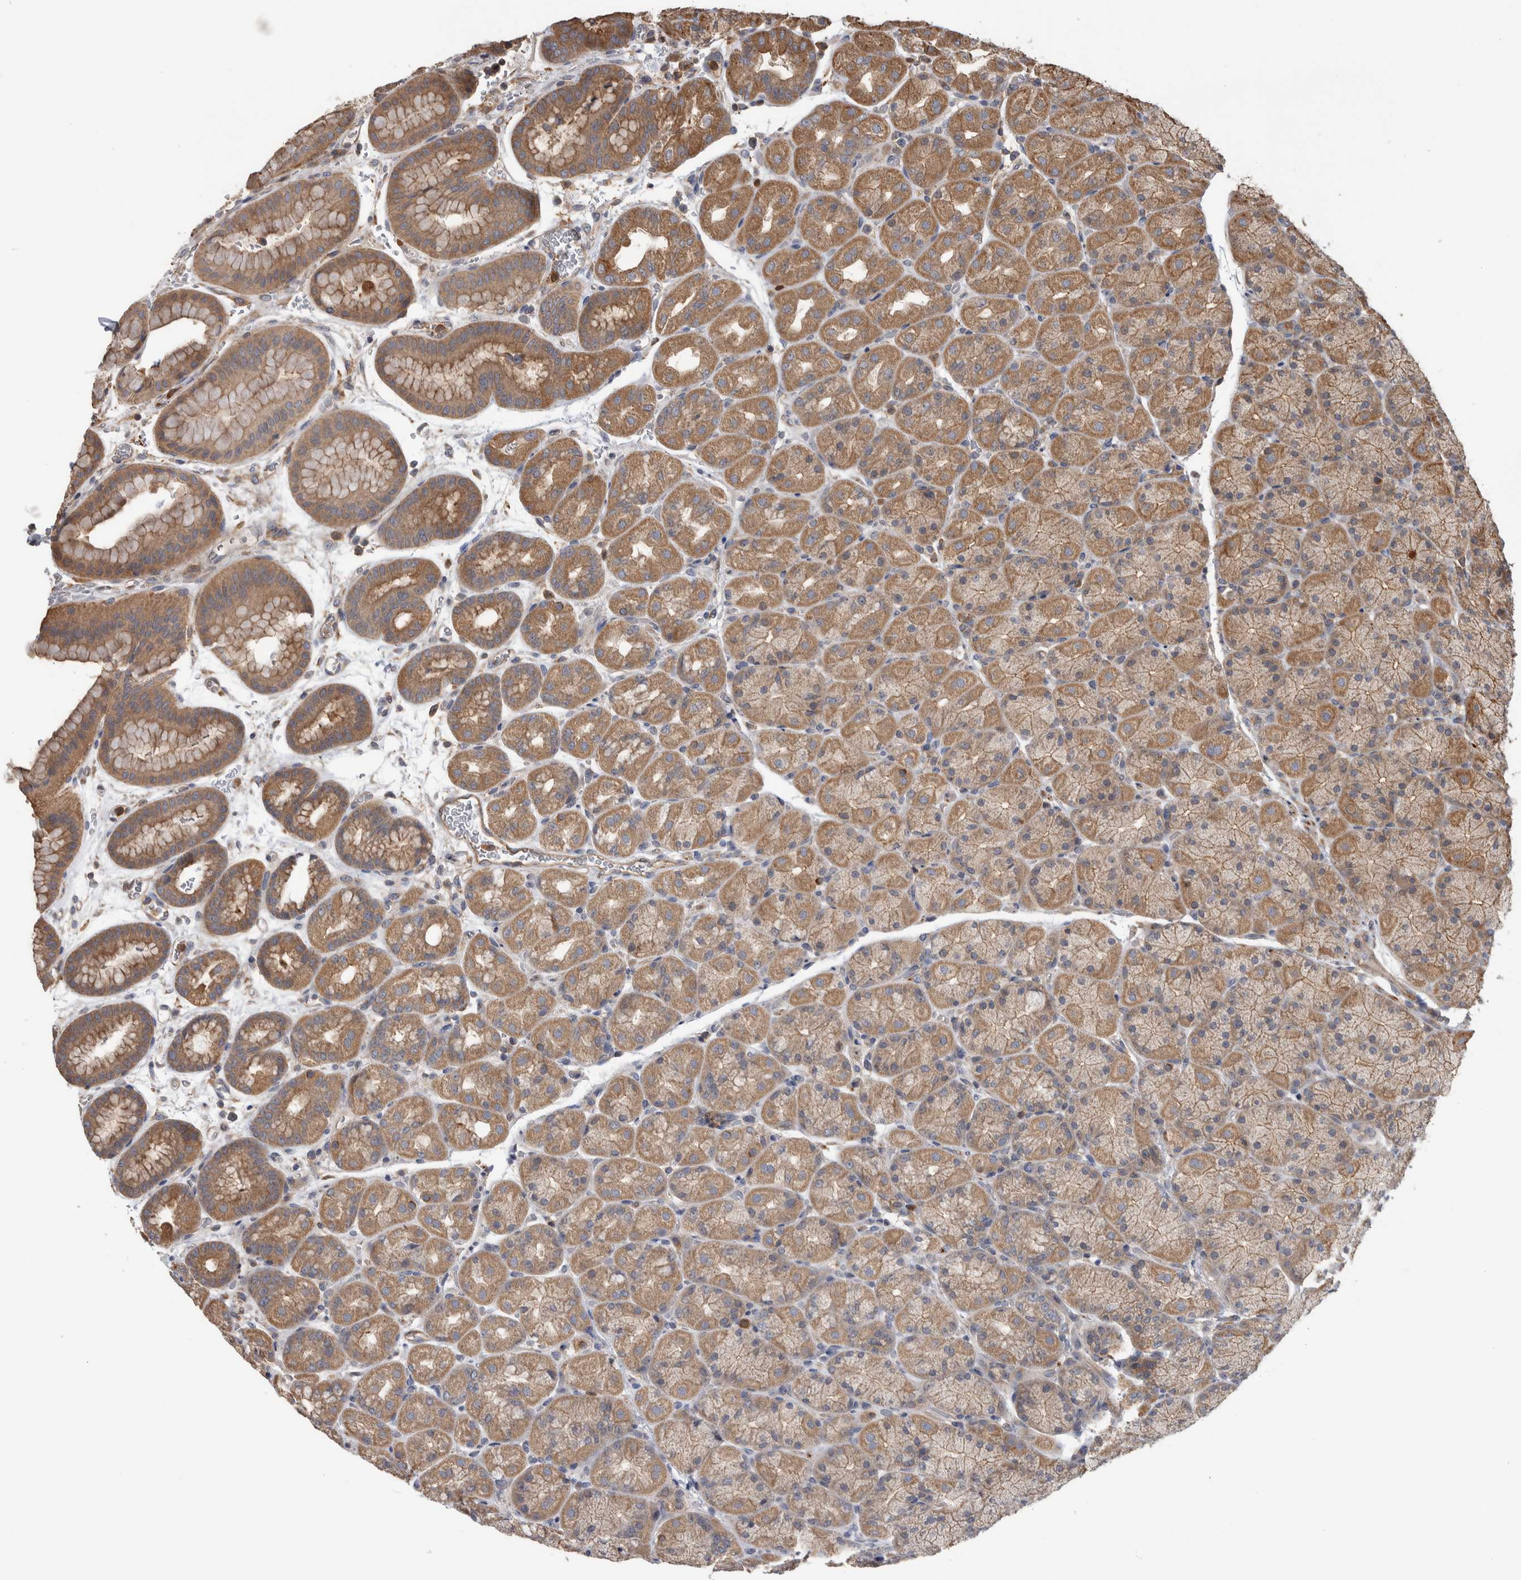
{"staining": {"intensity": "moderate", "quantity": ">75%", "location": "cytoplasmic/membranous"}, "tissue": "stomach", "cell_type": "Glandular cells", "image_type": "normal", "snomed": [{"axis": "morphology", "description": "Normal tissue, NOS"}, {"axis": "morphology", "description": "Carcinoid, malignant, NOS"}, {"axis": "topography", "description": "Stomach, upper"}], "caption": "Stomach stained with immunohistochemistry (IHC) reveals moderate cytoplasmic/membranous expression in about >75% of glandular cells. The staining was performed using DAB, with brown indicating positive protein expression. Nuclei are stained blue with hematoxylin.", "gene": "SDCBP", "patient": {"sex": "male", "age": 39}}